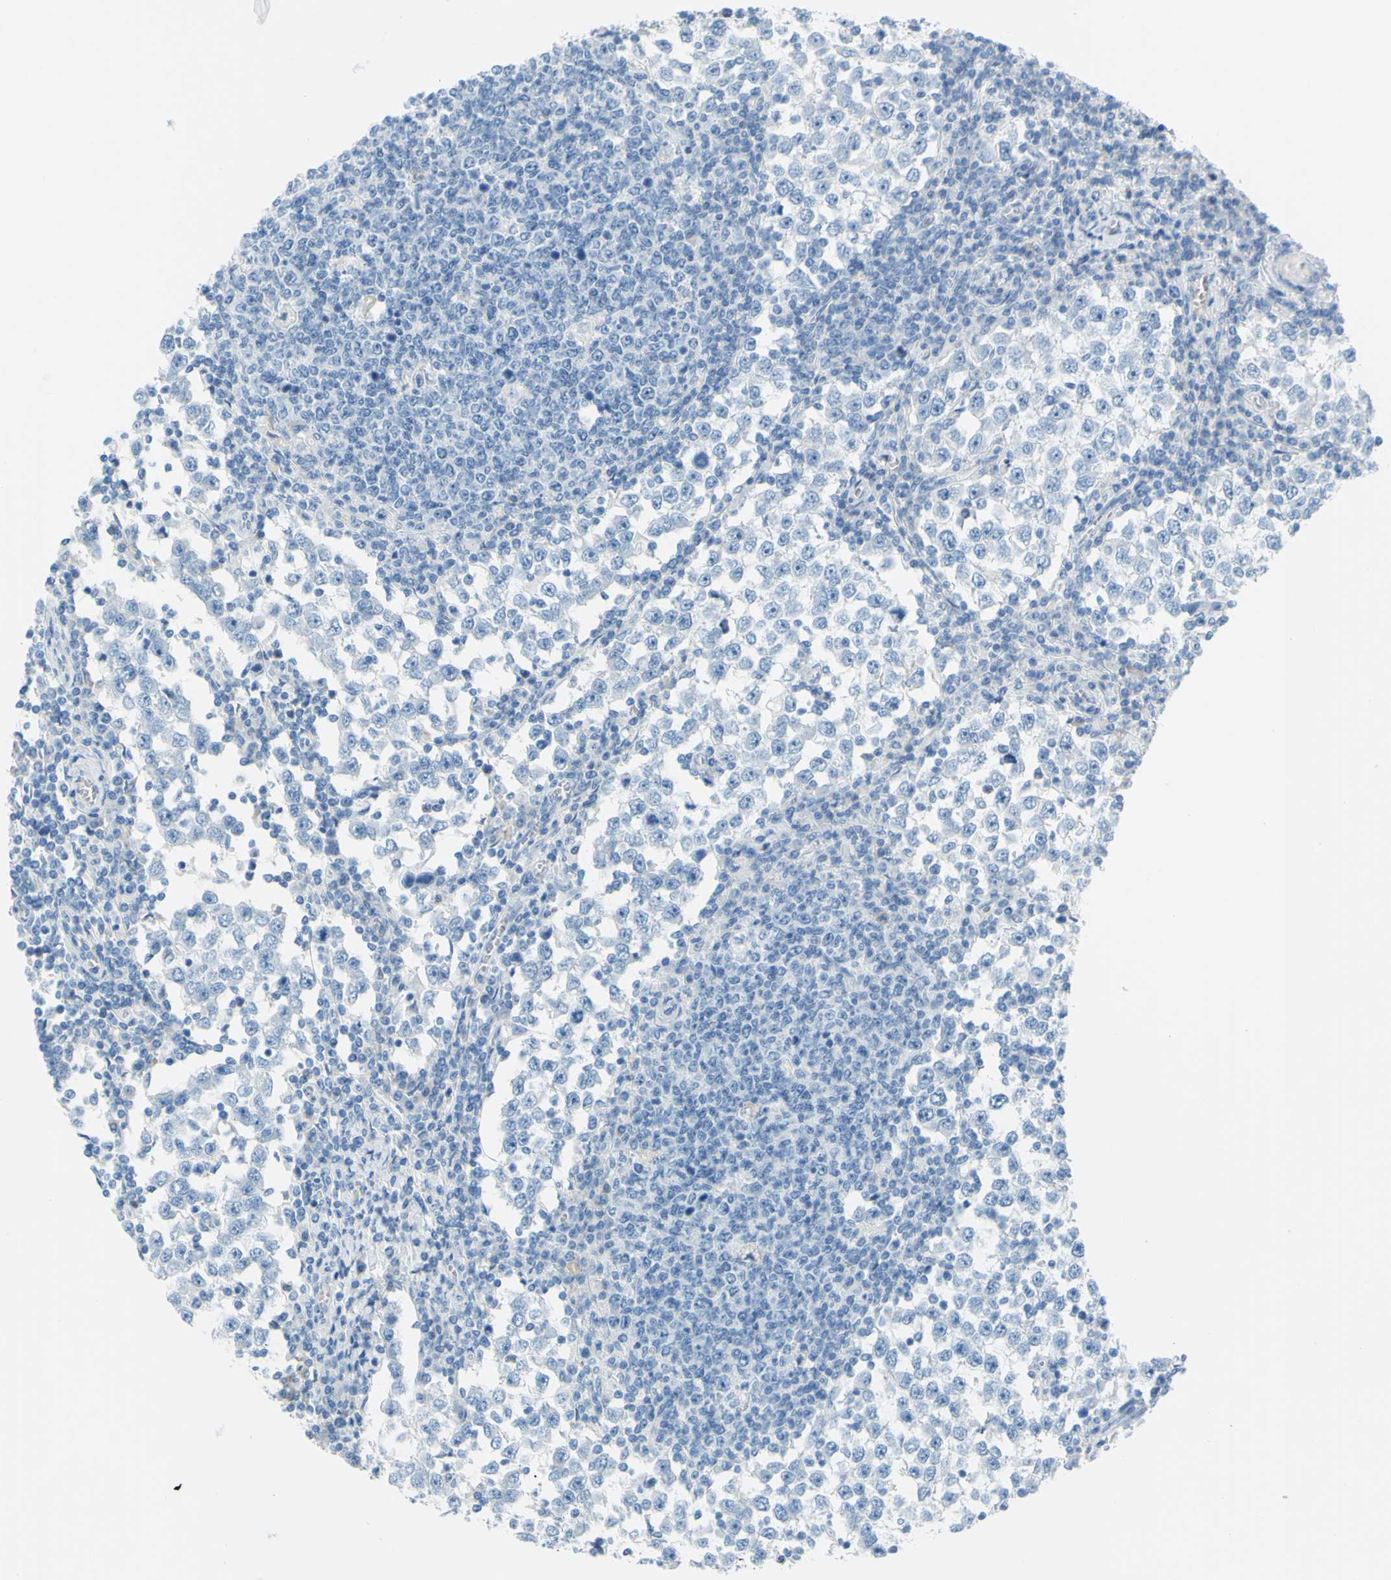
{"staining": {"intensity": "negative", "quantity": "none", "location": "none"}, "tissue": "testis cancer", "cell_type": "Tumor cells", "image_type": "cancer", "snomed": [{"axis": "morphology", "description": "Seminoma, NOS"}, {"axis": "topography", "description": "Testis"}], "caption": "Immunohistochemistry (IHC) photomicrograph of neoplastic tissue: testis cancer (seminoma) stained with DAB shows no significant protein expression in tumor cells. (Brightfield microscopy of DAB IHC at high magnification).", "gene": "DCT", "patient": {"sex": "male", "age": 65}}